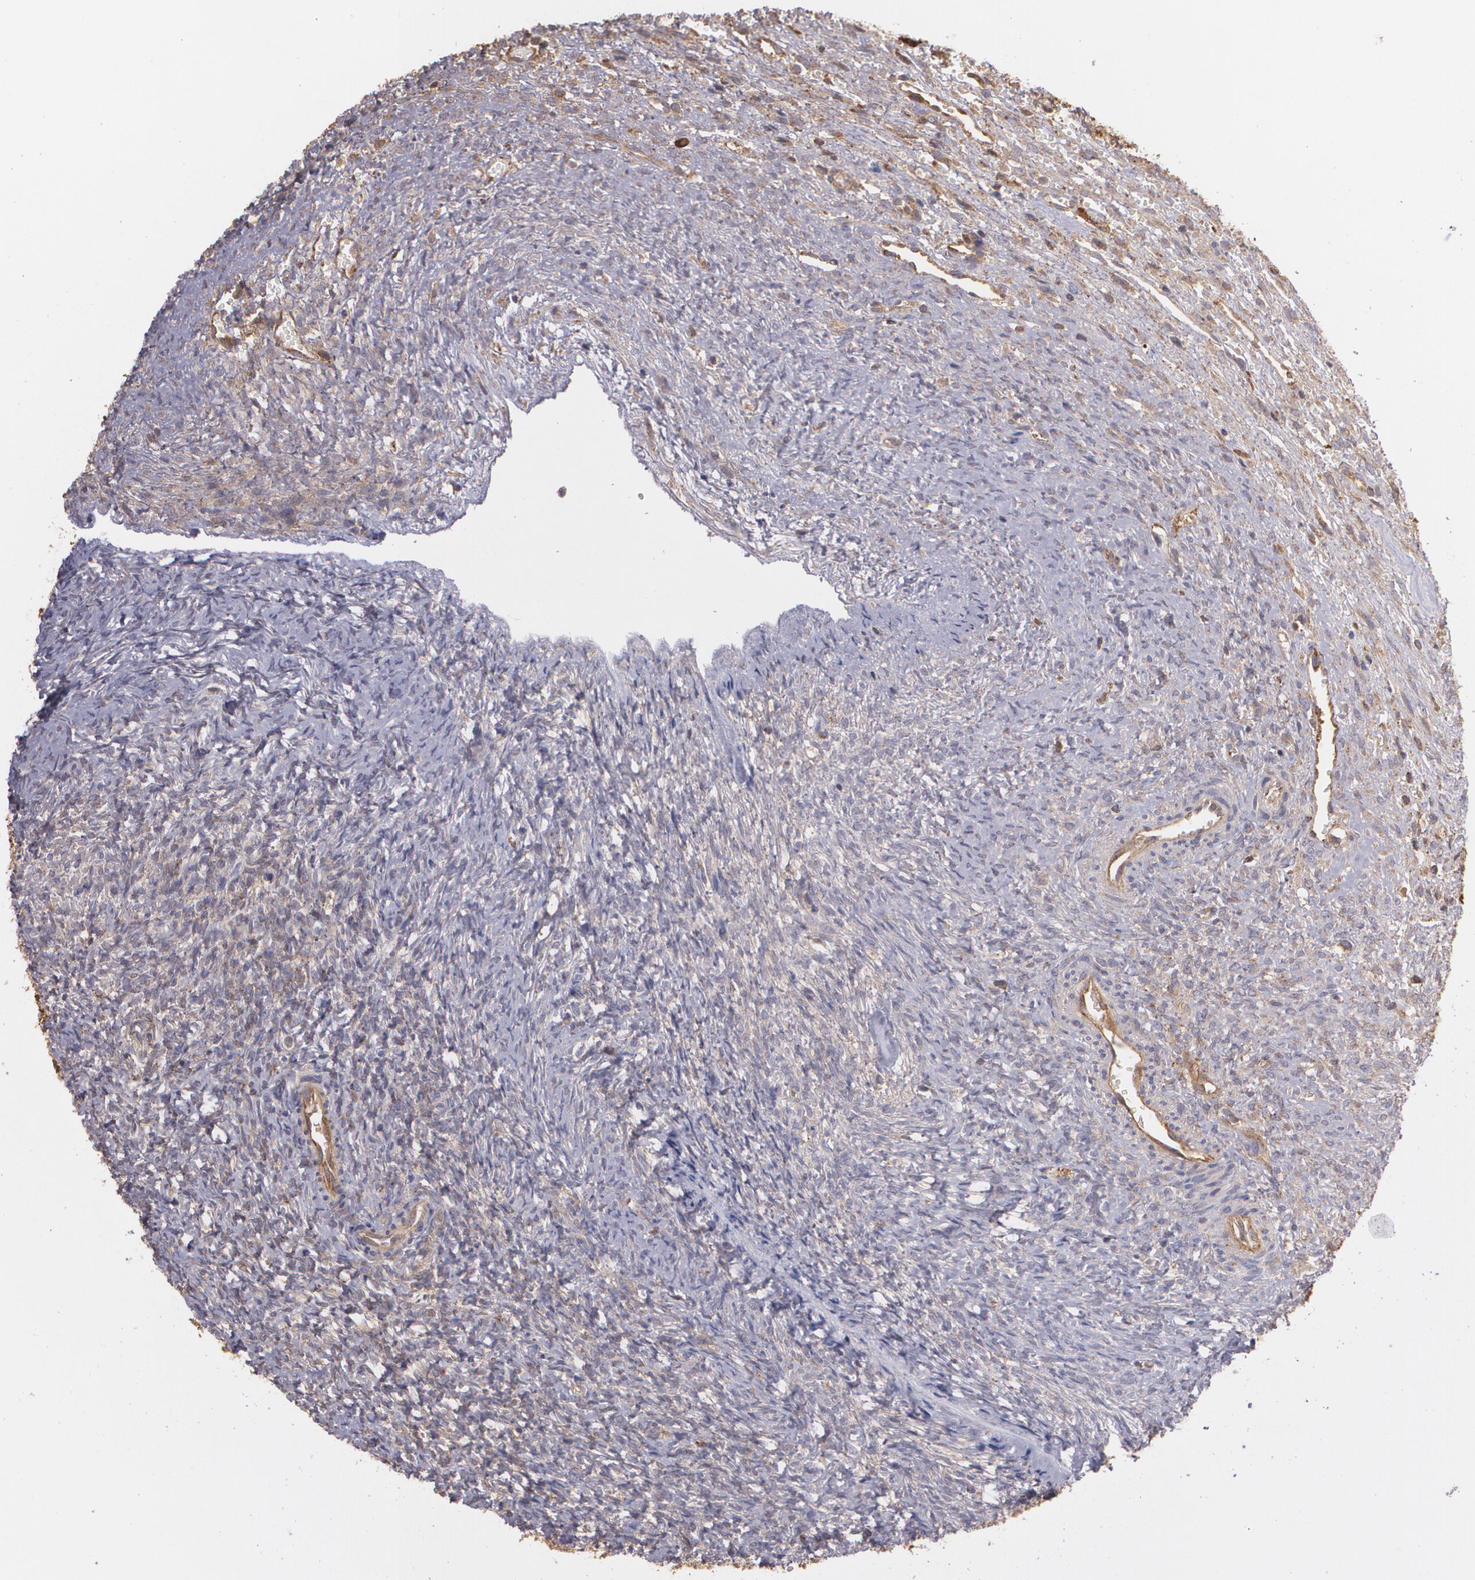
{"staining": {"intensity": "moderate", "quantity": ">75%", "location": "cytoplasmic/membranous"}, "tissue": "ovary", "cell_type": "Ovarian stroma cells", "image_type": "normal", "snomed": [{"axis": "morphology", "description": "Normal tissue, NOS"}, {"axis": "topography", "description": "Ovary"}], "caption": "Benign ovary was stained to show a protein in brown. There is medium levels of moderate cytoplasmic/membranous staining in about >75% of ovarian stroma cells.", "gene": "ECE1", "patient": {"sex": "female", "age": 56}}